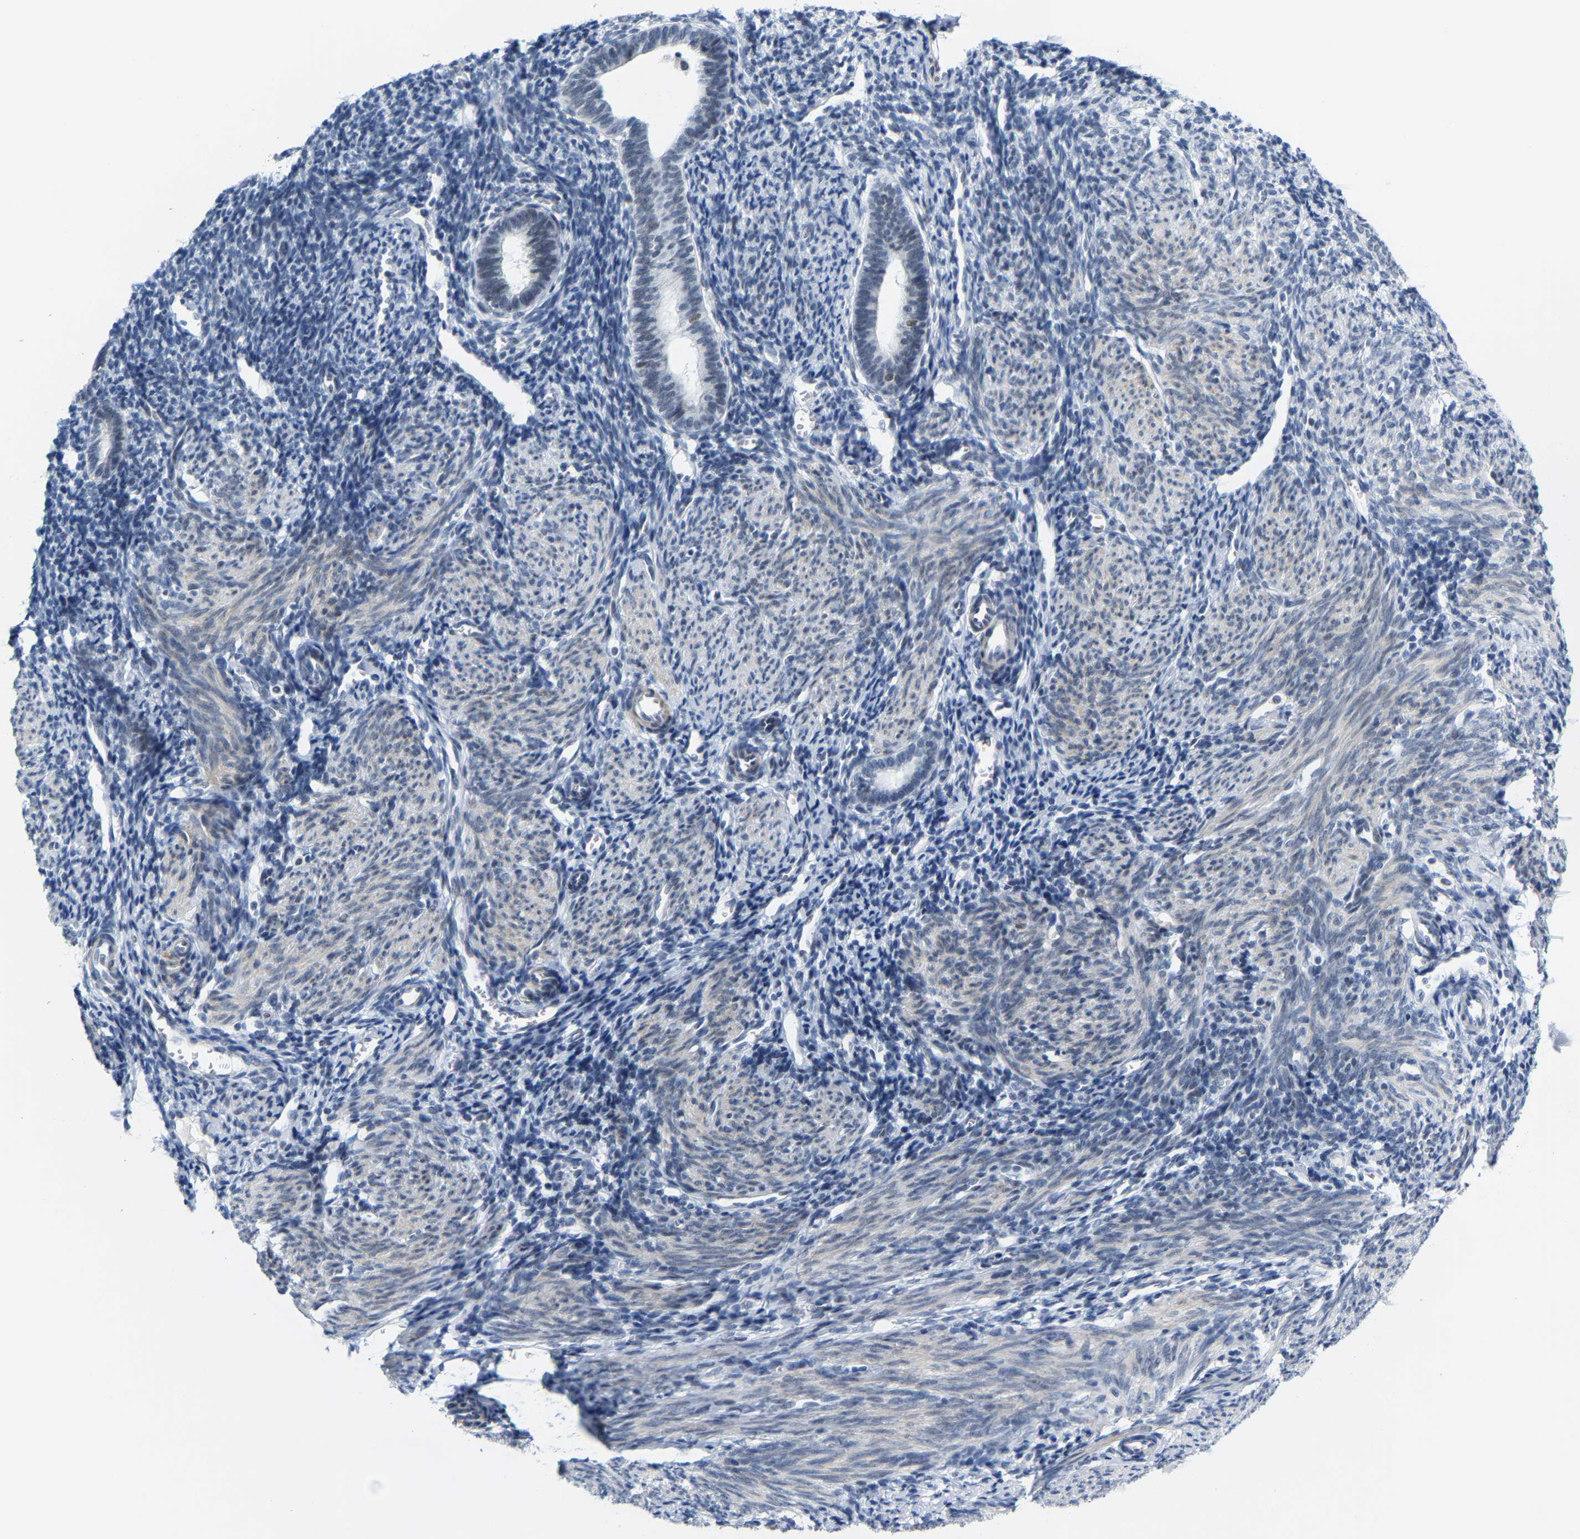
{"staining": {"intensity": "negative", "quantity": "none", "location": "none"}, "tissue": "endometrium", "cell_type": "Cells in endometrial stroma", "image_type": "normal", "snomed": [{"axis": "morphology", "description": "Normal tissue, NOS"}, {"axis": "morphology", "description": "Adenocarcinoma, NOS"}, {"axis": "topography", "description": "Endometrium"}], "caption": "Histopathology image shows no significant protein positivity in cells in endometrial stroma of unremarkable endometrium.", "gene": "FAM180A", "patient": {"sex": "female", "age": 57}}